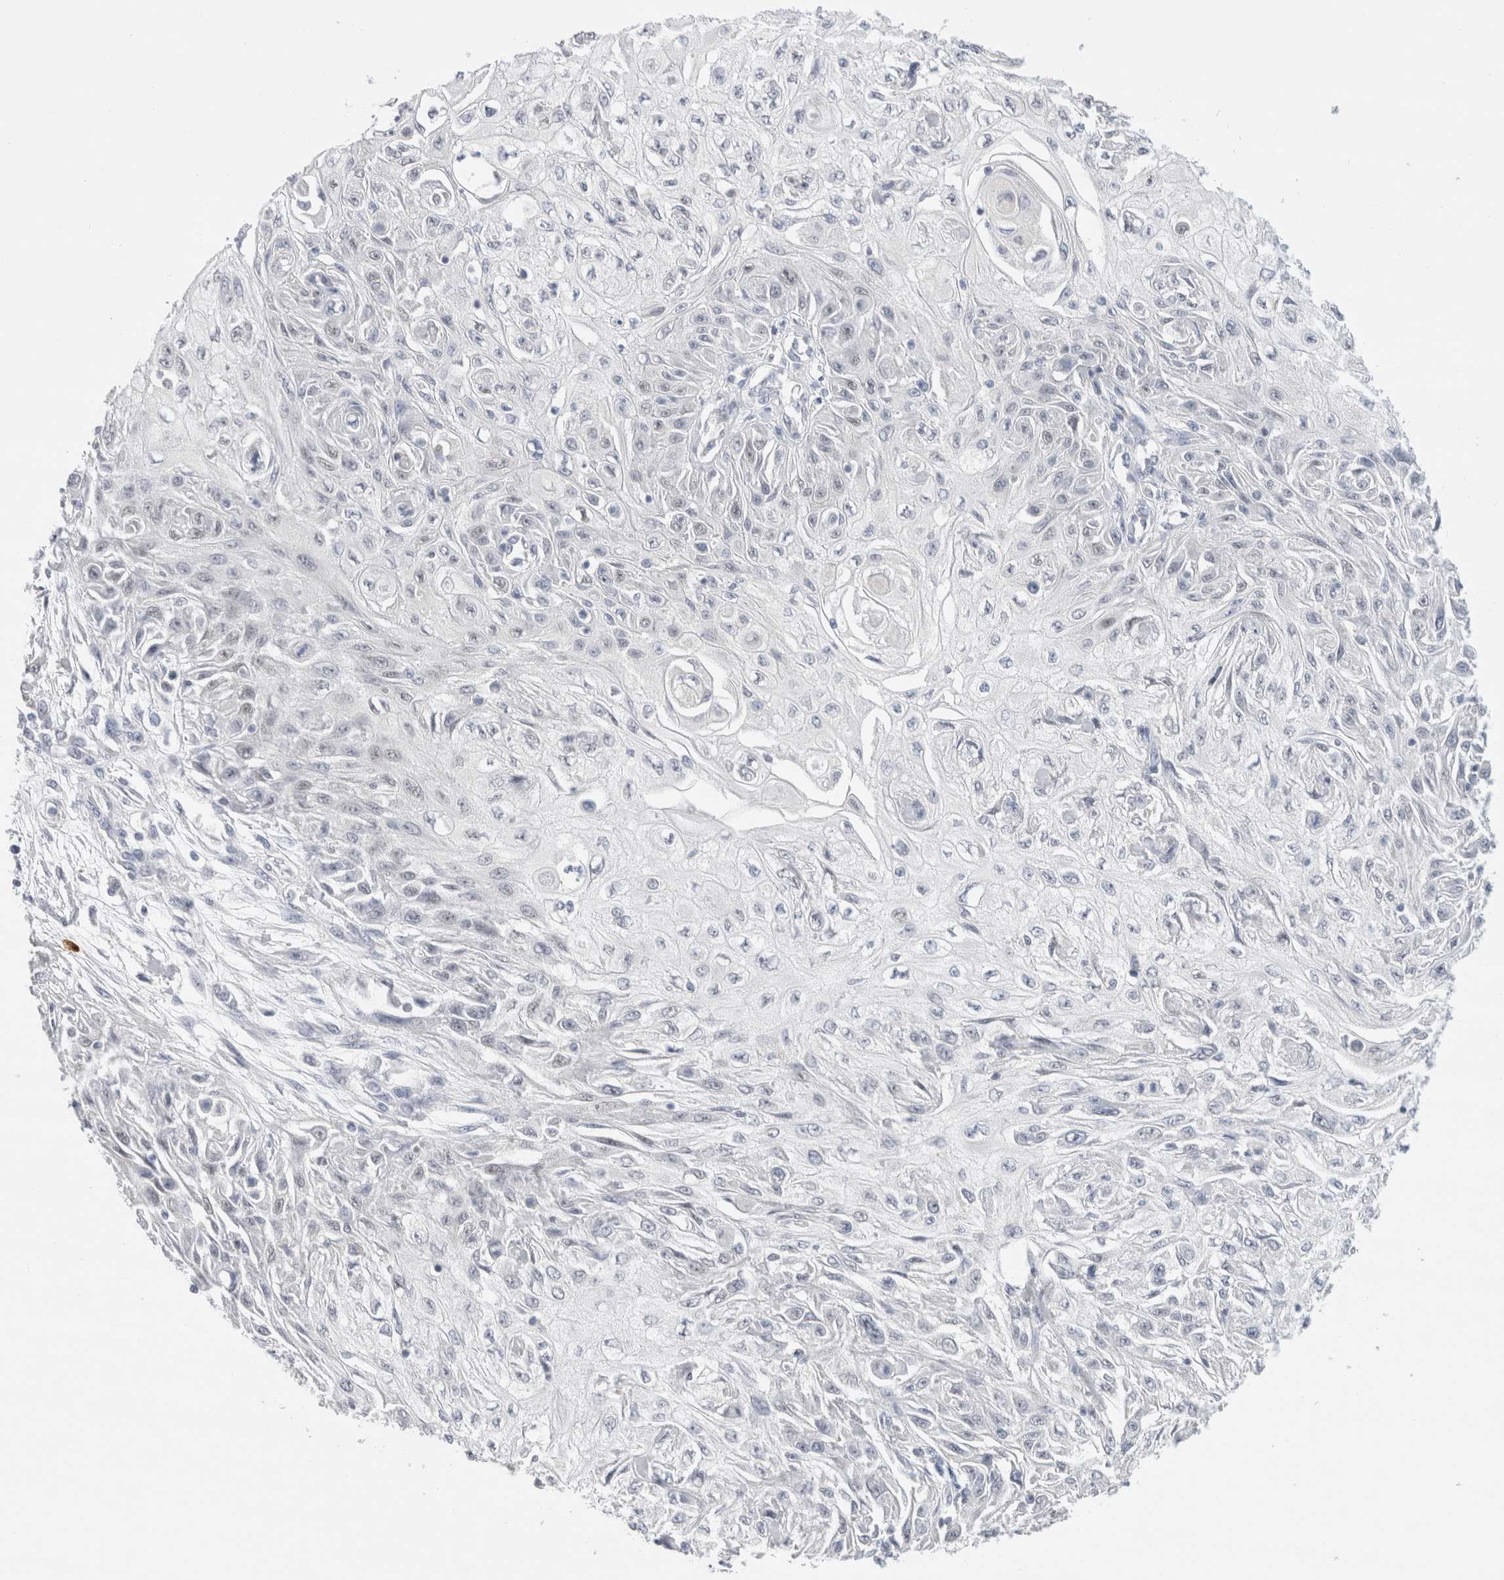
{"staining": {"intensity": "negative", "quantity": "none", "location": "none"}, "tissue": "skin cancer", "cell_type": "Tumor cells", "image_type": "cancer", "snomed": [{"axis": "morphology", "description": "Squamous cell carcinoma, NOS"}, {"axis": "morphology", "description": "Squamous cell carcinoma, metastatic, NOS"}, {"axis": "topography", "description": "Skin"}, {"axis": "topography", "description": "Lymph node"}], "caption": "Immunohistochemical staining of human skin cancer shows no significant staining in tumor cells.", "gene": "SLC22A12", "patient": {"sex": "male", "age": 75}}